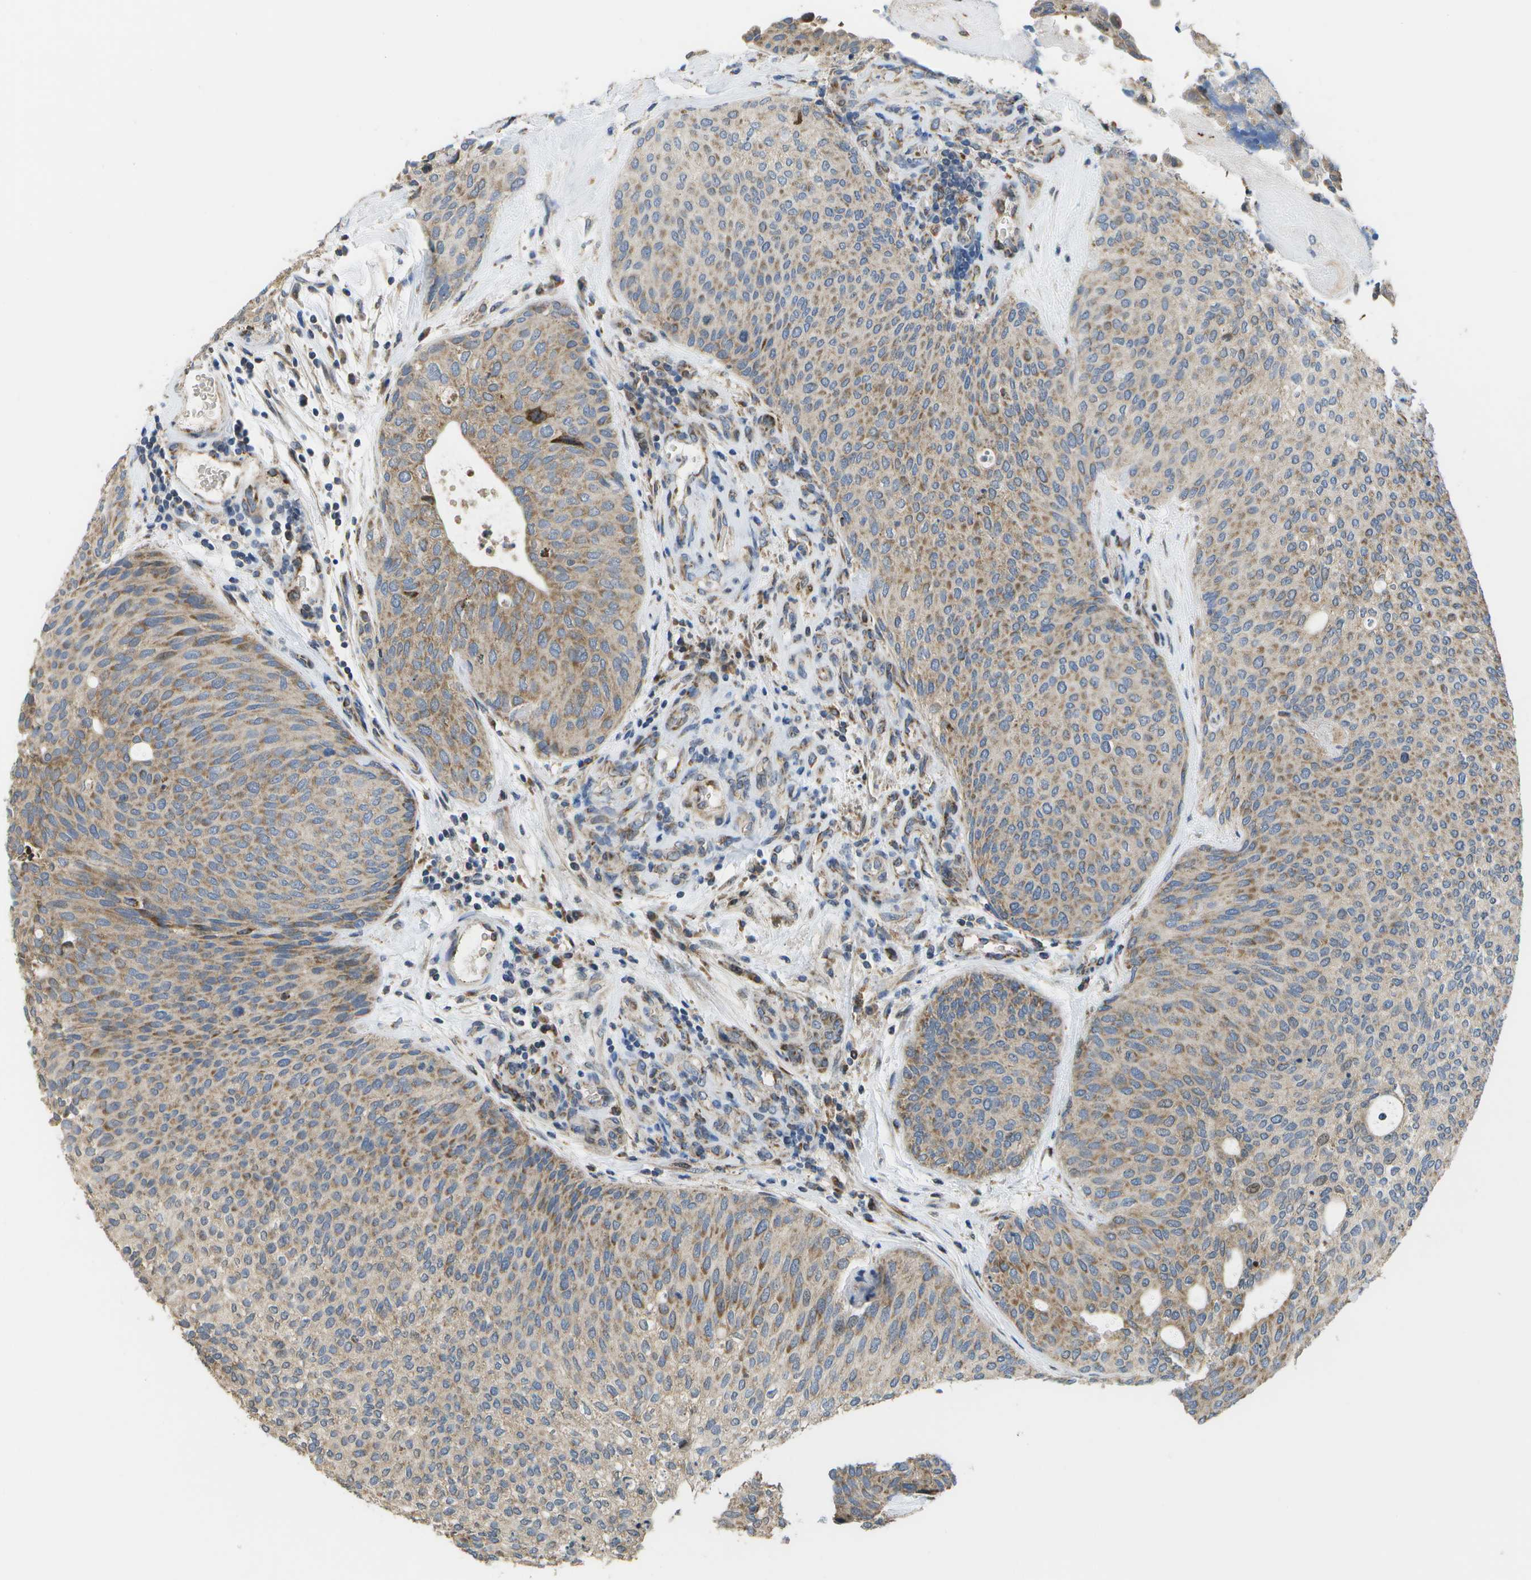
{"staining": {"intensity": "moderate", "quantity": "25%-75%", "location": "cytoplasmic/membranous"}, "tissue": "urothelial cancer", "cell_type": "Tumor cells", "image_type": "cancer", "snomed": [{"axis": "morphology", "description": "Urothelial carcinoma, Low grade"}, {"axis": "topography", "description": "Urinary bladder"}], "caption": "Brown immunohistochemical staining in human urothelial cancer reveals moderate cytoplasmic/membranous expression in approximately 25%-75% of tumor cells.", "gene": "HADHA", "patient": {"sex": "female", "age": 79}}